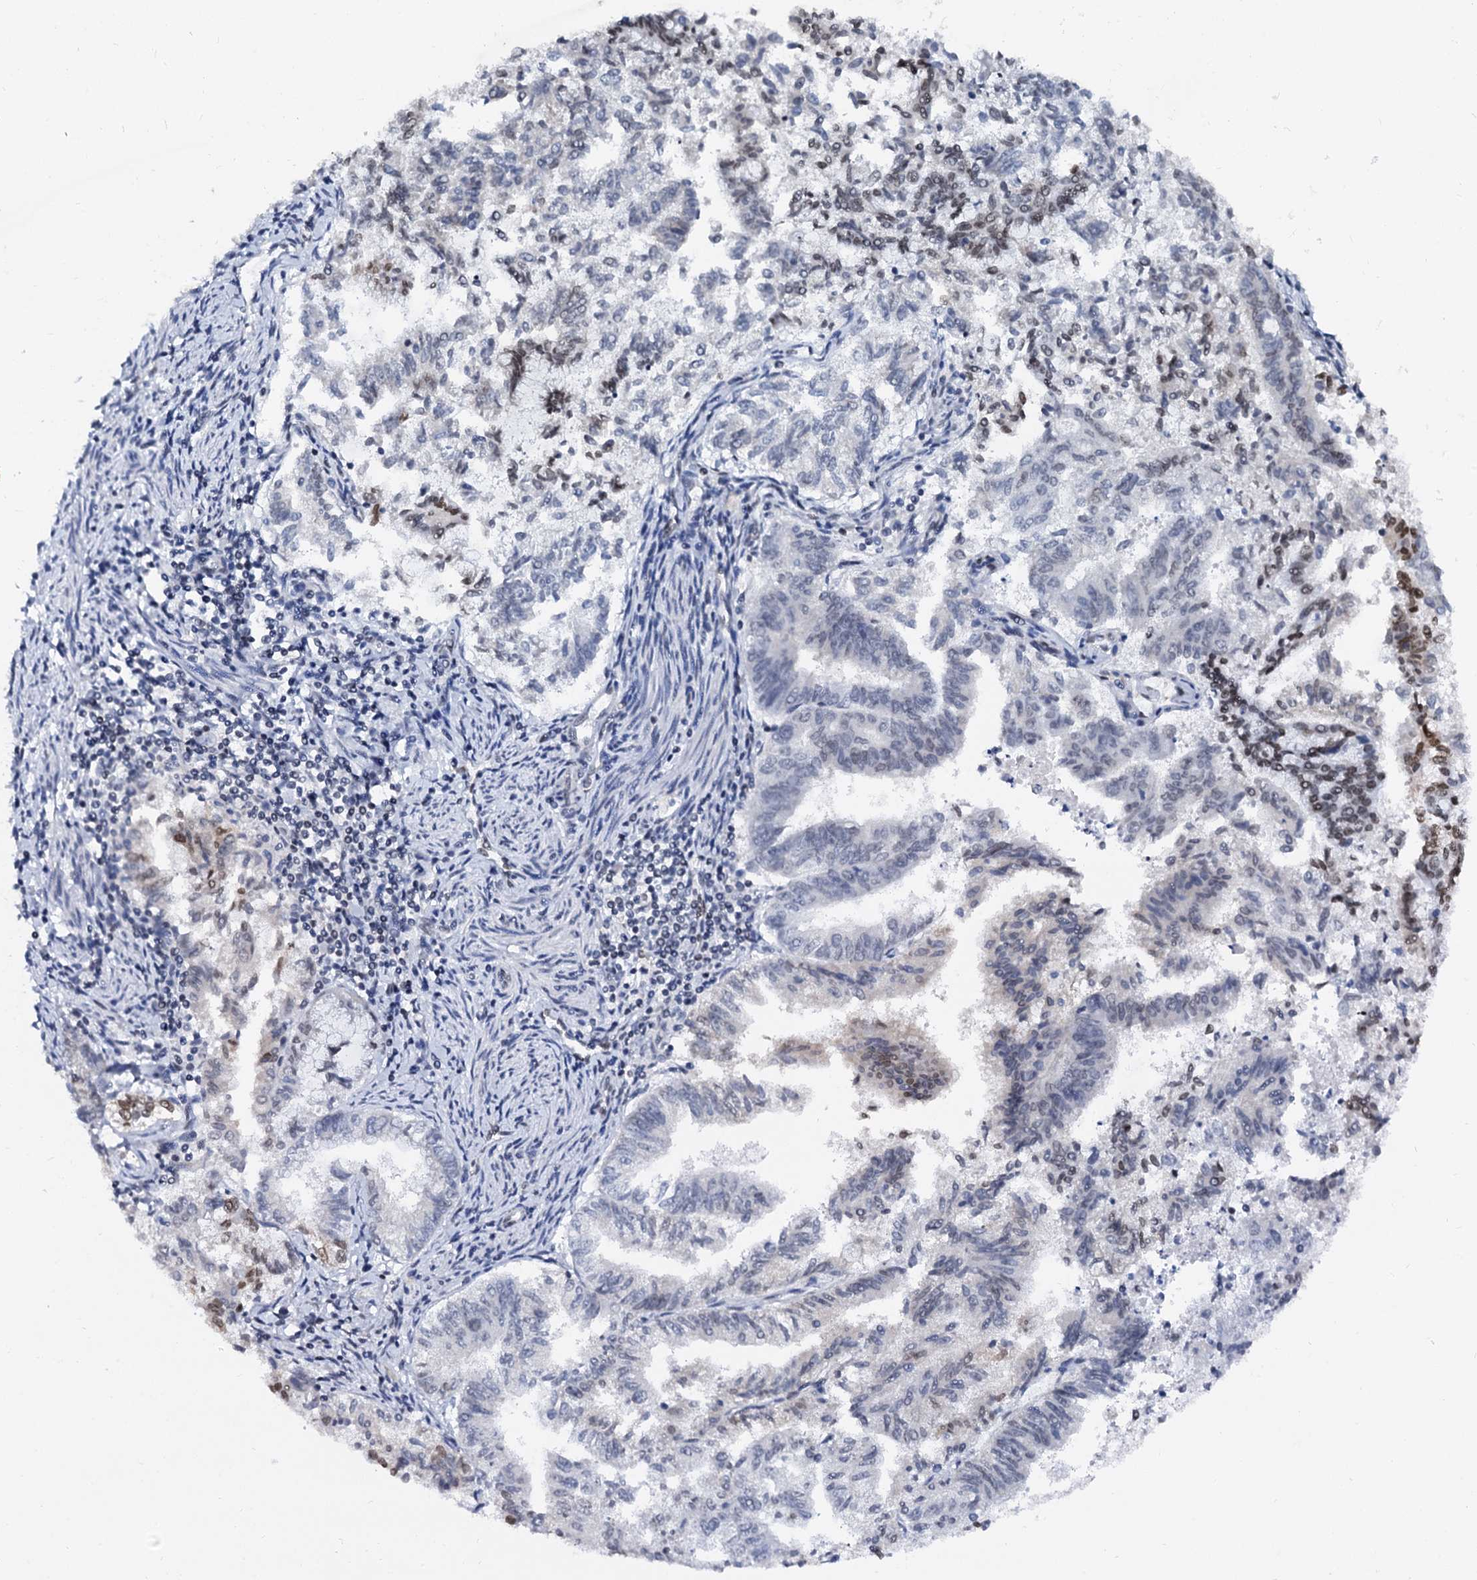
{"staining": {"intensity": "moderate", "quantity": "<25%", "location": "nuclear"}, "tissue": "endometrial cancer", "cell_type": "Tumor cells", "image_type": "cancer", "snomed": [{"axis": "morphology", "description": "Adenocarcinoma, NOS"}, {"axis": "topography", "description": "Endometrium"}], "caption": "Protein staining of adenocarcinoma (endometrial) tissue reveals moderate nuclear expression in approximately <25% of tumor cells. Nuclei are stained in blue.", "gene": "CMAS", "patient": {"sex": "female", "age": 79}}